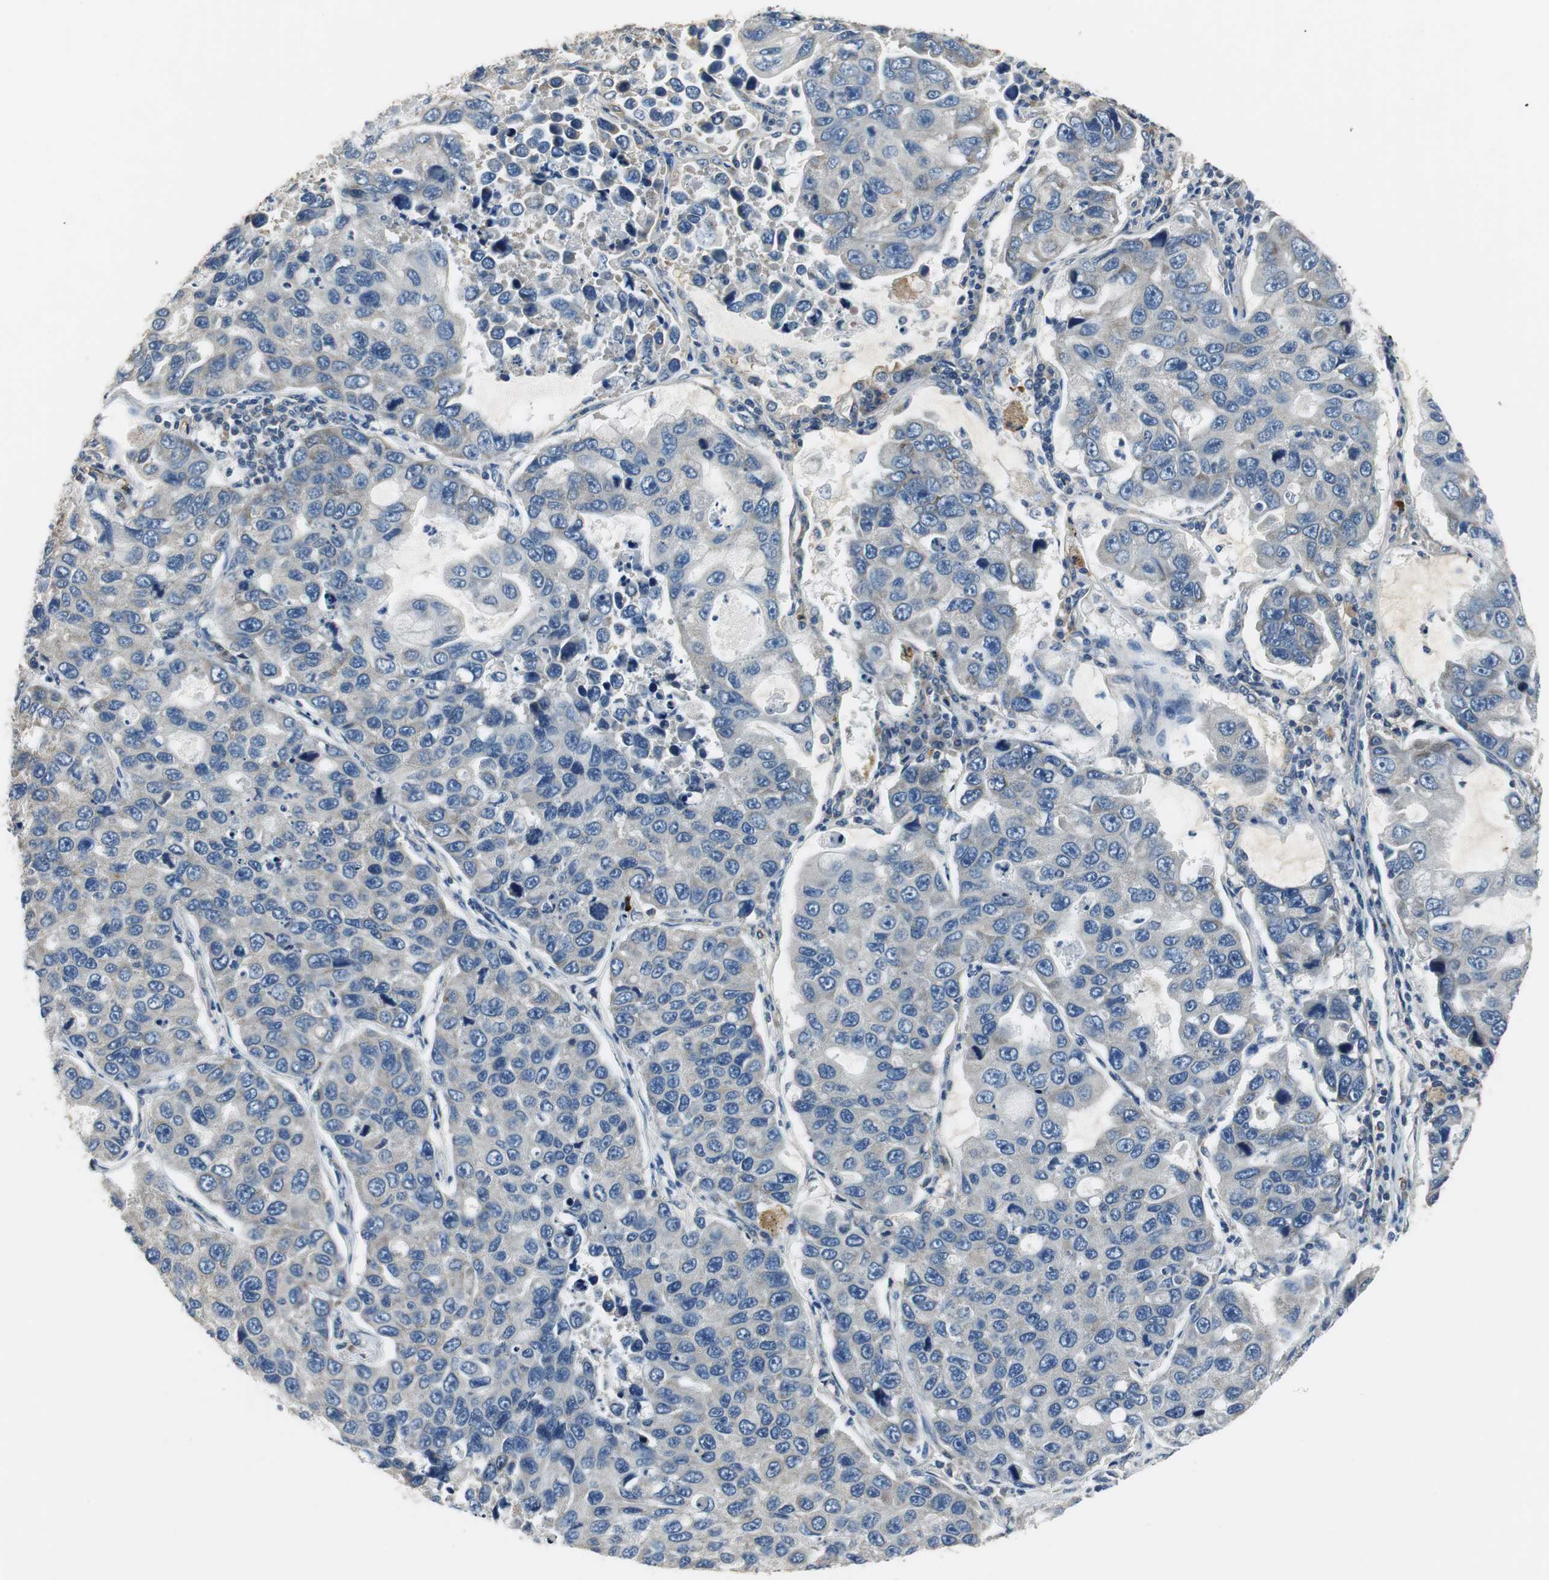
{"staining": {"intensity": "negative", "quantity": "none", "location": "none"}, "tissue": "lung cancer", "cell_type": "Tumor cells", "image_type": "cancer", "snomed": [{"axis": "morphology", "description": "Adenocarcinoma, NOS"}, {"axis": "topography", "description": "Lung"}], "caption": "Immunohistochemistry (IHC) of lung cancer (adenocarcinoma) demonstrates no positivity in tumor cells.", "gene": "MTIF2", "patient": {"sex": "male", "age": 64}}